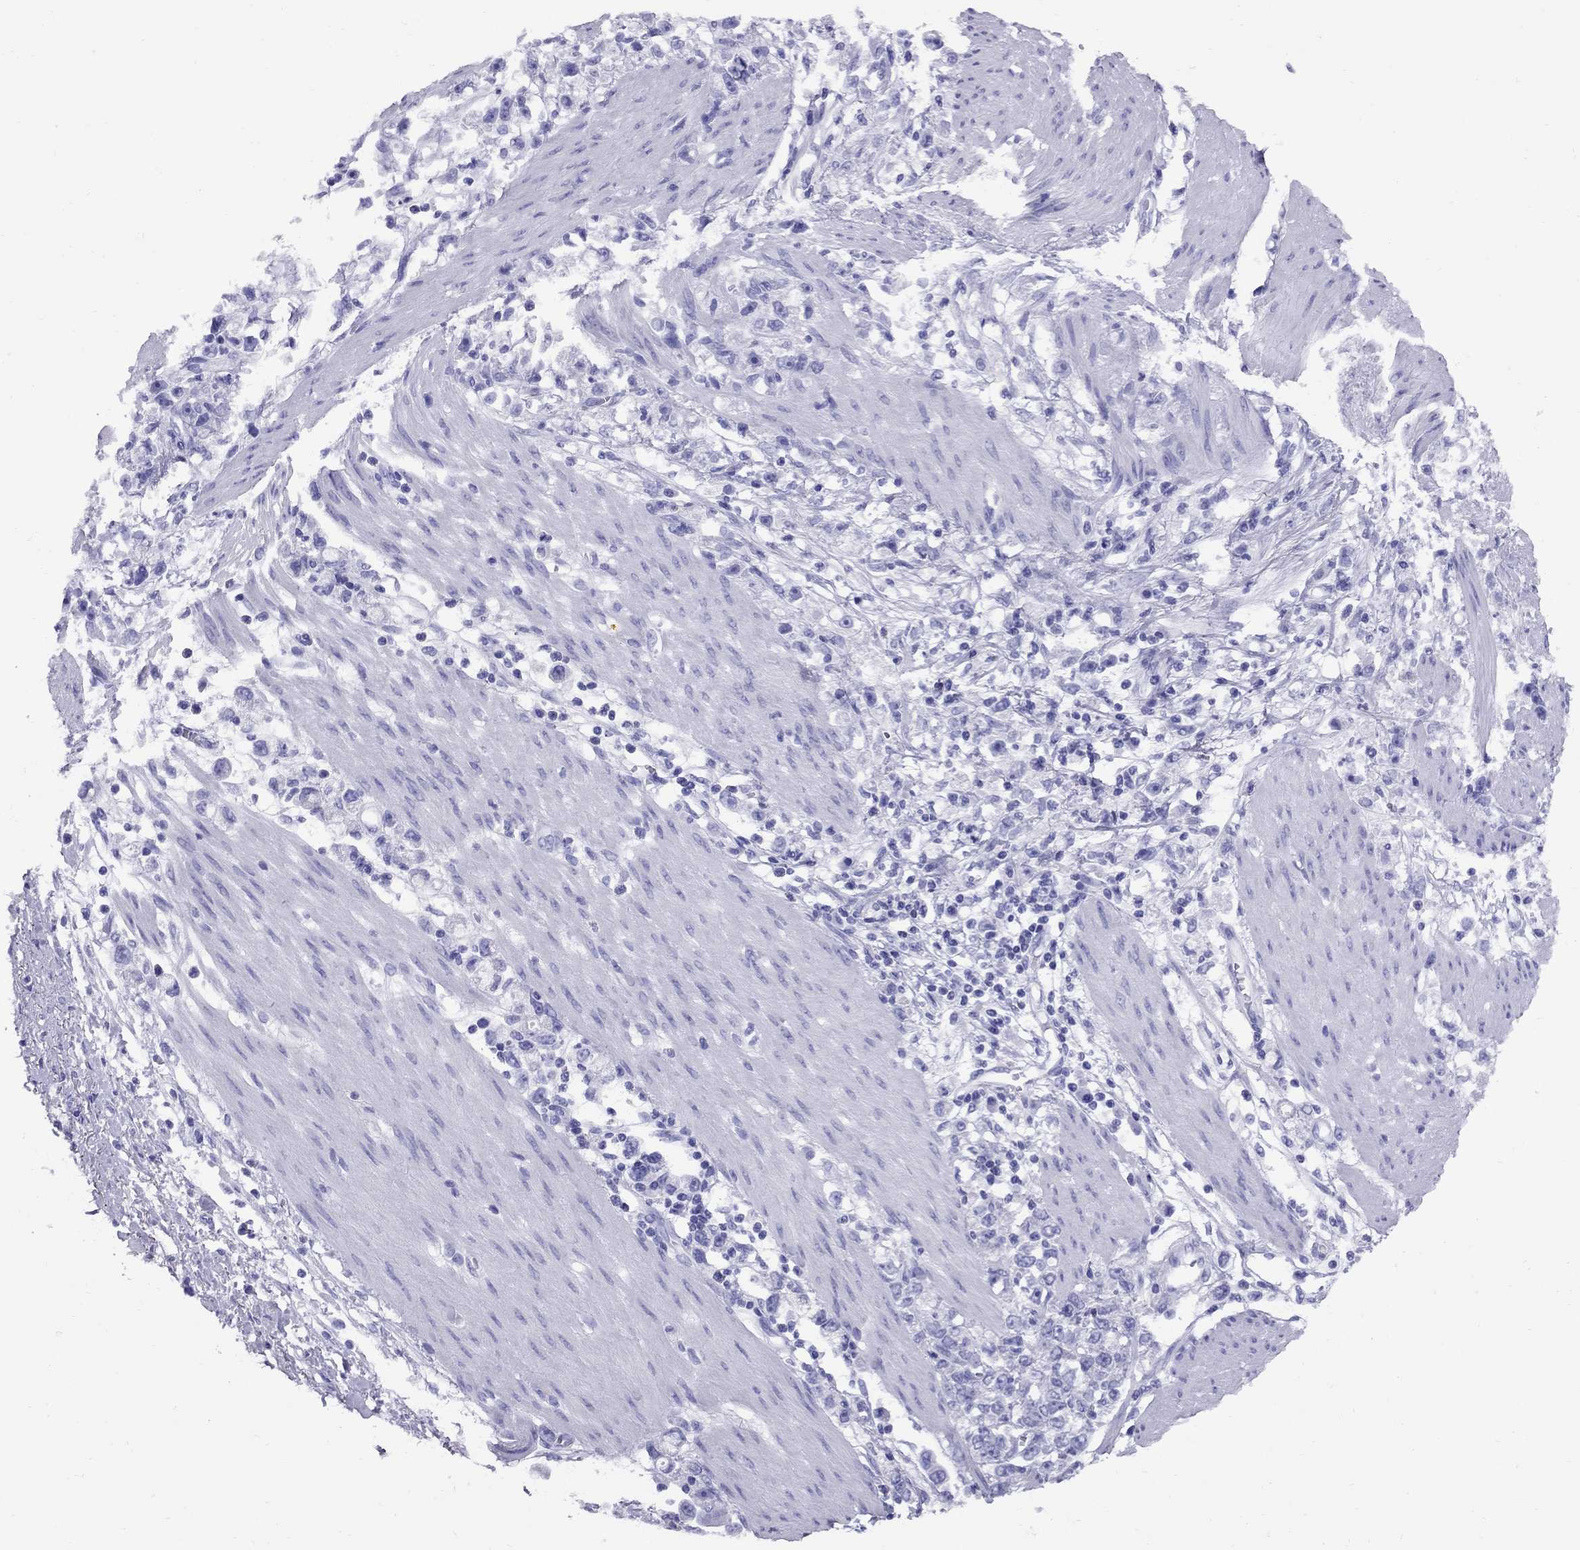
{"staining": {"intensity": "negative", "quantity": "none", "location": "none"}, "tissue": "stomach cancer", "cell_type": "Tumor cells", "image_type": "cancer", "snomed": [{"axis": "morphology", "description": "Adenocarcinoma, NOS"}, {"axis": "topography", "description": "Stomach"}], "caption": "The micrograph reveals no significant staining in tumor cells of adenocarcinoma (stomach).", "gene": "AVPR1B", "patient": {"sex": "female", "age": 59}}